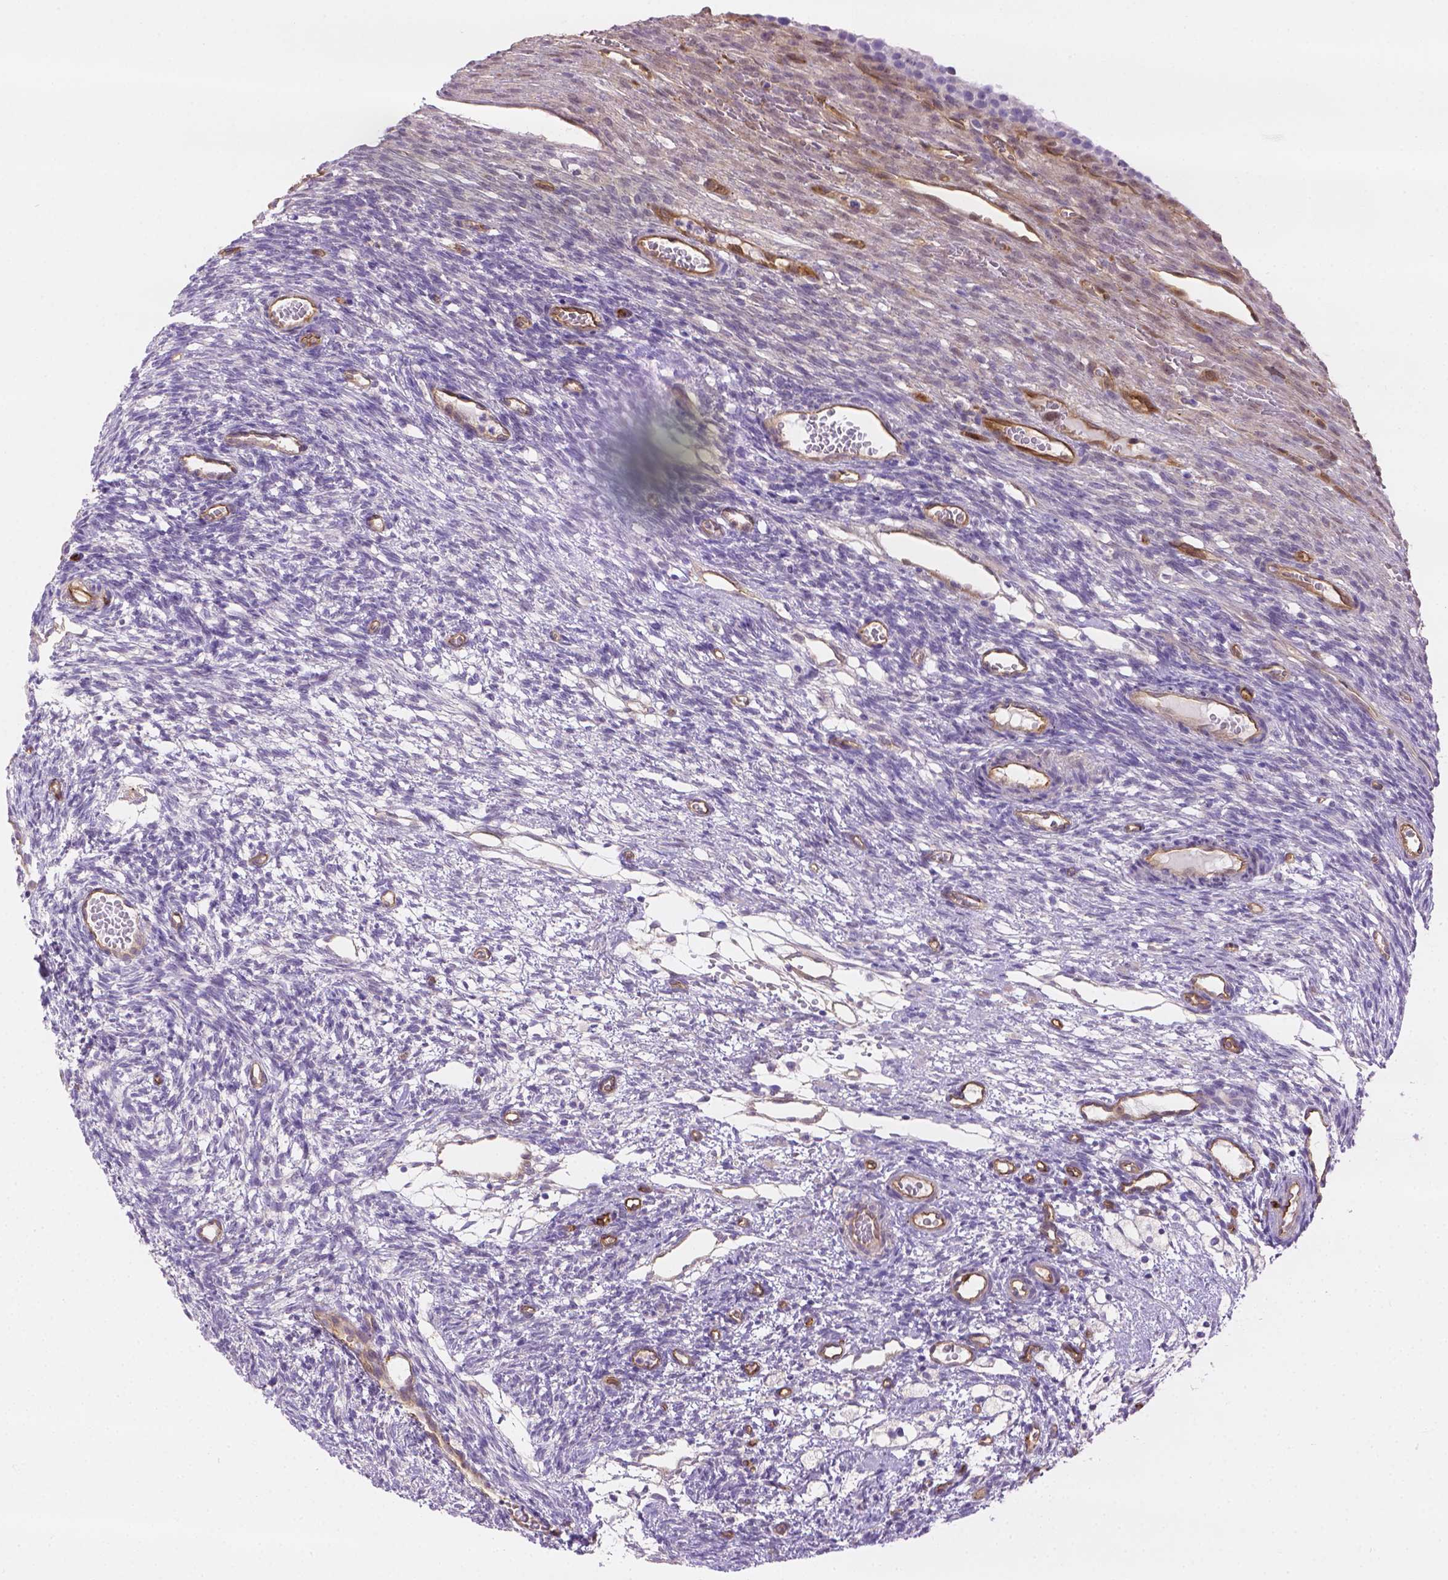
{"staining": {"intensity": "moderate", "quantity": "<25%", "location": "cytoplasmic/membranous"}, "tissue": "ovary", "cell_type": "Ovarian stroma cells", "image_type": "normal", "snomed": [{"axis": "morphology", "description": "Normal tissue, NOS"}, {"axis": "topography", "description": "Ovary"}], "caption": "Immunohistochemistry staining of benign ovary, which demonstrates low levels of moderate cytoplasmic/membranous positivity in approximately <25% of ovarian stroma cells indicating moderate cytoplasmic/membranous protein positivity. The staining was performed using DAB (3,3'-diaminobenzidine) (brown) for protein detection and nuclei were counterstained in hematoxylin (blue).", "gene": "CLIC4", "patient": {"sex": "female", "age": 34}}